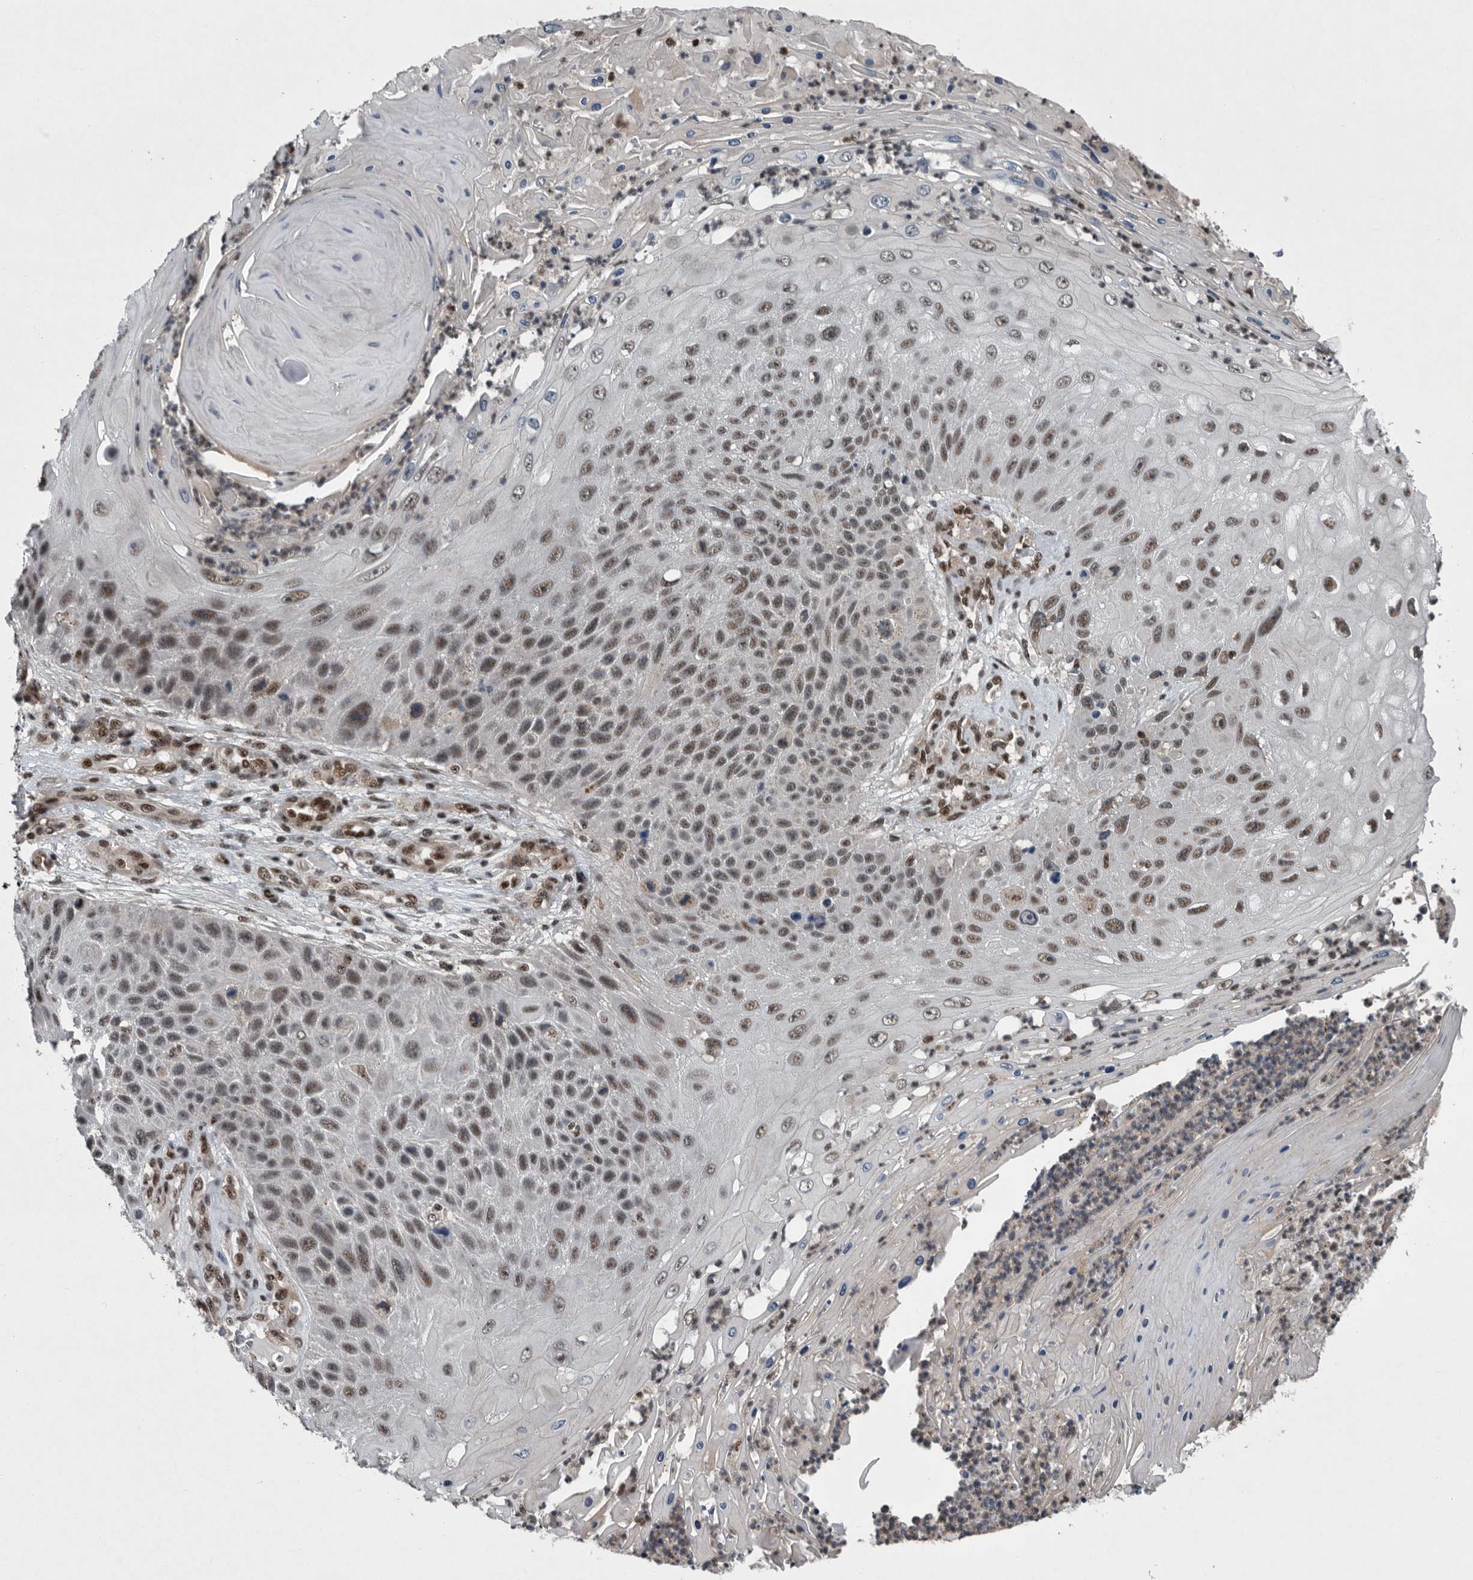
{"staining": {"intensity": "weak", "quantity": ">75%", "location": "nuclear"}, "tissue": "skin cancer", "cell_type": "Tumor cells", "image_type": "cancer", "snomed": [{"axis": "morphology", "description": "Squamous cell carcinoma, NOS"}, {"axis": "topography", "description": "Skin"}], "caption": "DAB (3,3'-diaminobenzidine) immunohistochemical staining of skin squamous cell carcinoma demonstrates weak nuclear protein positivity in about >75% of tumor cells.", "gene": "SENP7", "patient": {"sex": "female", "age": 88}}